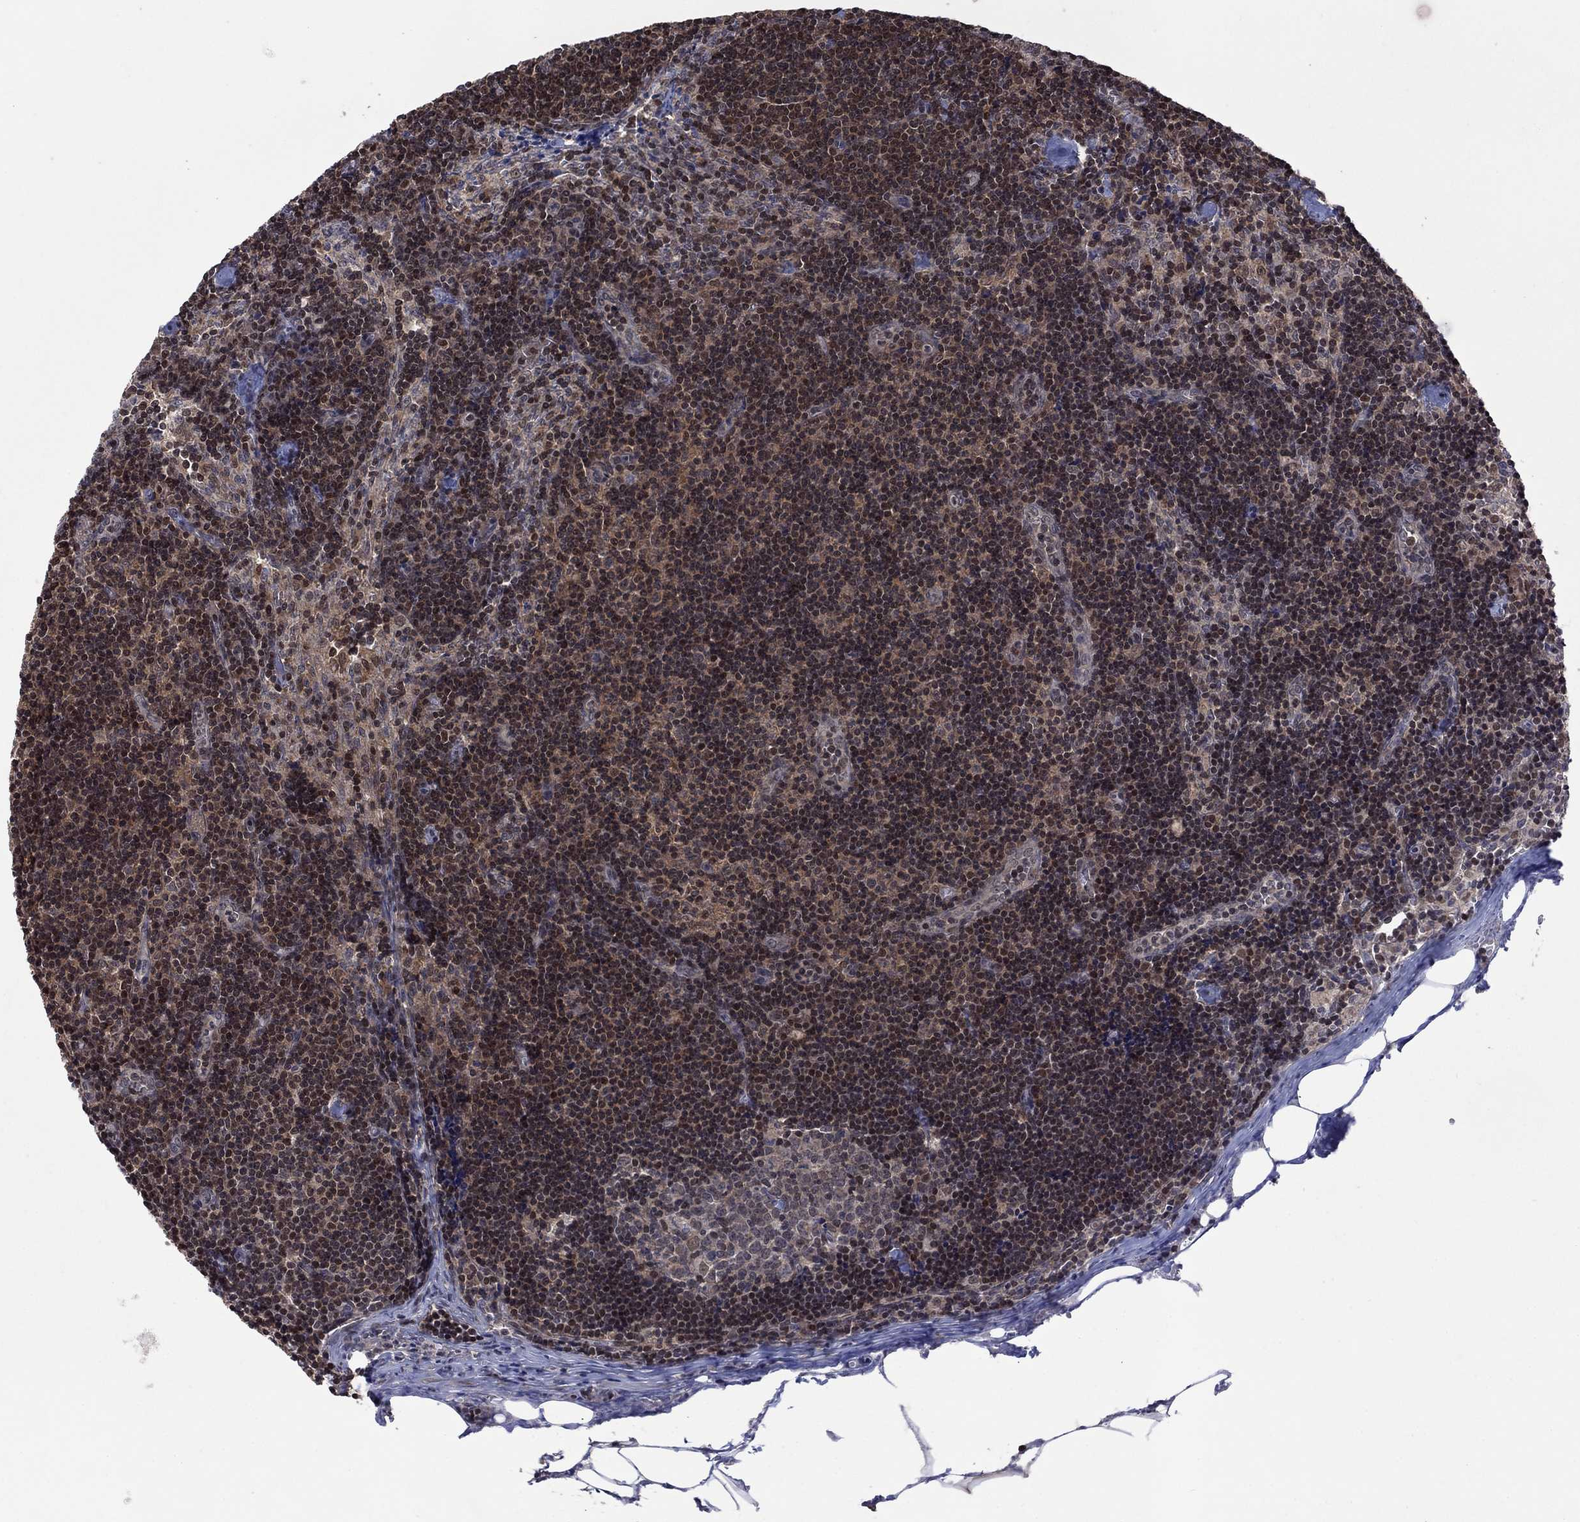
{"staining": {"intensity": "negative", "quantity": "none", "location": "none"}, "tissue": "lymph node", "cell_type": "Germinal center cells", "image_type": "normal", "snomed": [{"axis": "morphology", "description": "Normal tissue, NOS"}, {"axis": "topography", "description": "Lymph node"}], "caption": "A photomicrograph of lymph node stained for a protein demonstrates no brown staining in germinal center cells. (DAB immunohistochemistry, high magnification).", "gene": "IAH1", "patient": {"sex": "female", "age": 51}}